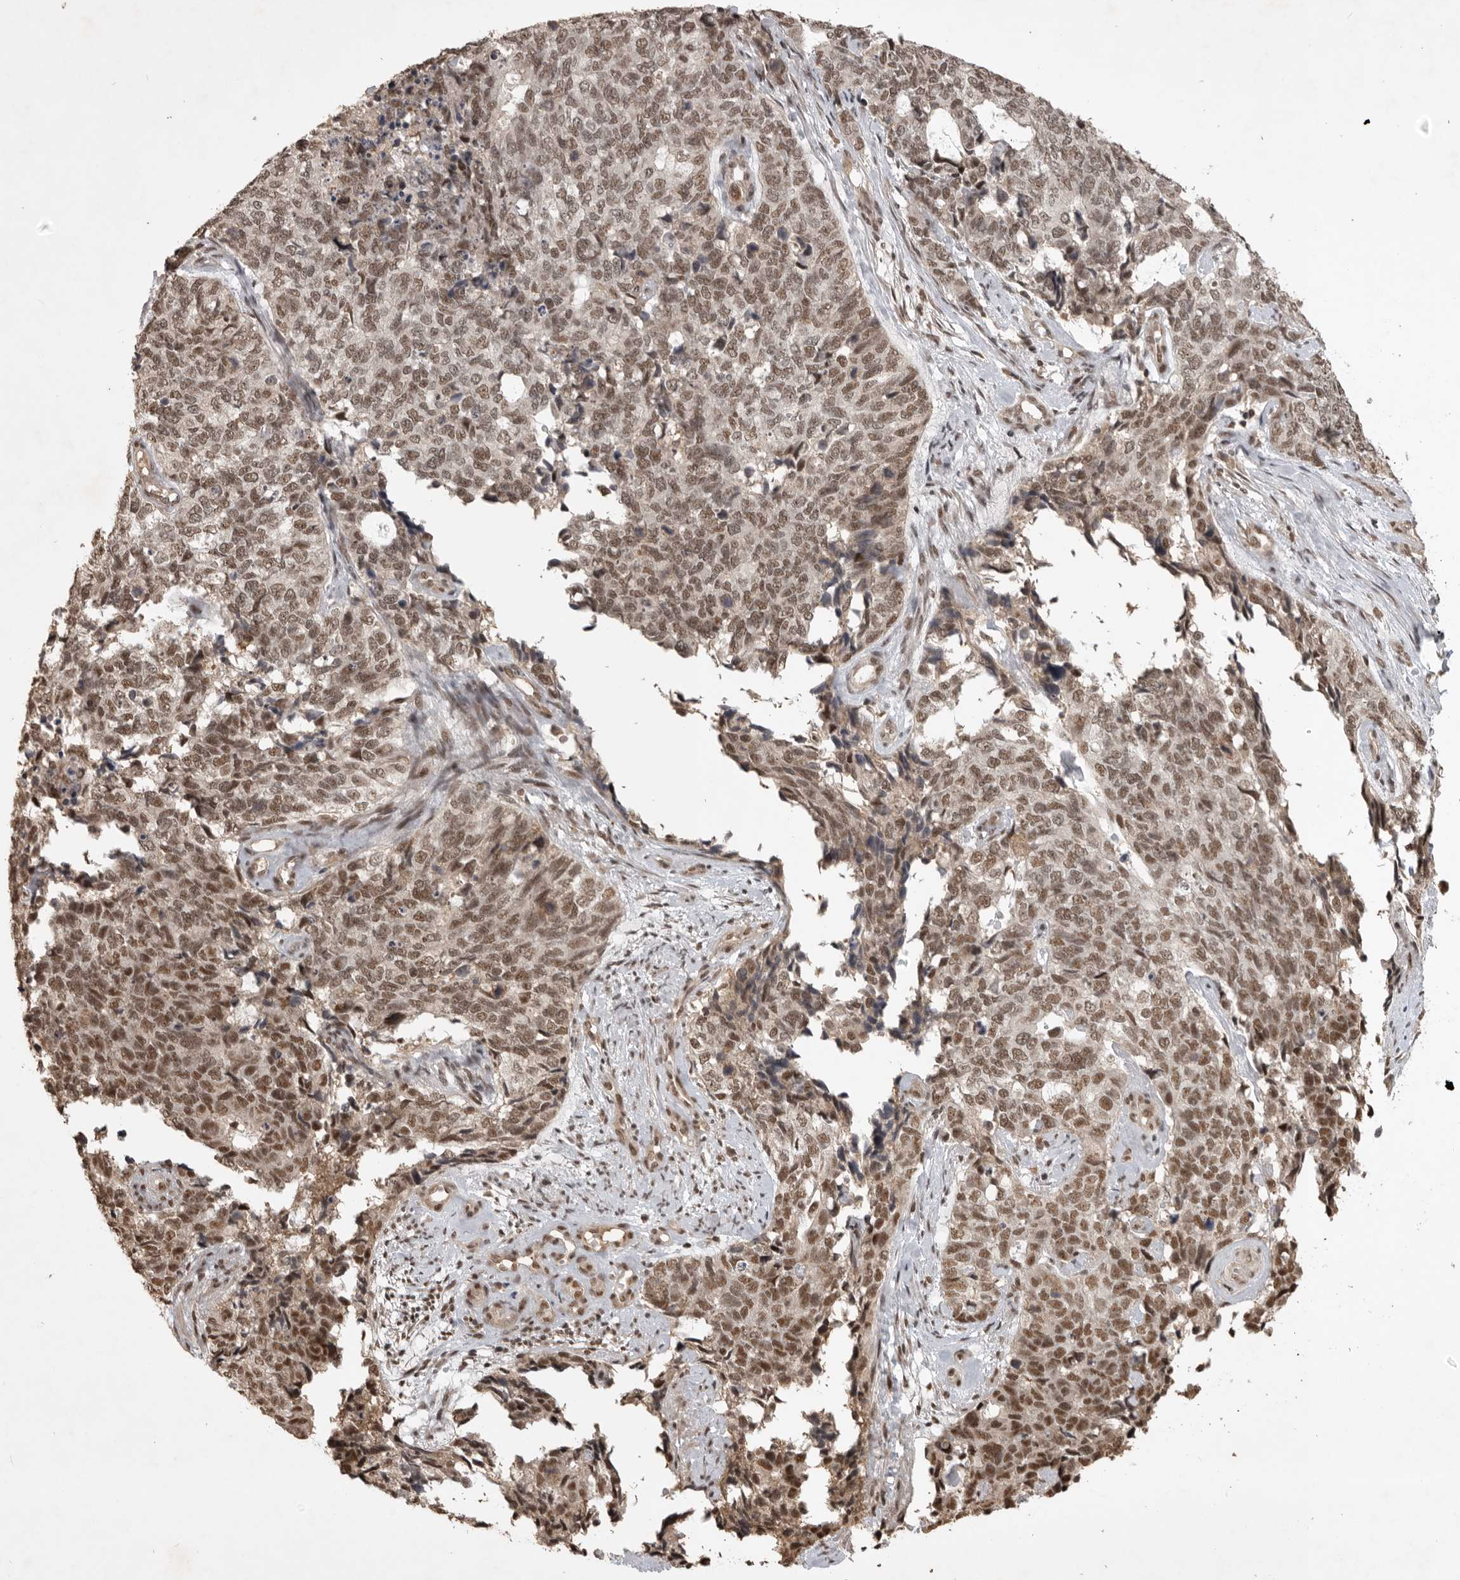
{"staining": {"intensity": "moderate", "quantity": ">75%", "location": "nuclear"}, "tissue": "cervical cancer", "cell_type": "Tumor cells", "image_type": "cancer", "snomed": [{"axis": "morphology", "description": "Squamous cell carcinoma, NOS"}, {"axis": "topography", "description": "Cervix"}], "caption": "Immunohistochemistry (IHC) histopathology image of neoplastic tissue: human squamous cell carcinoma (cervical) stained using immunohistochemistry (IHC) demonstrates medium levels of moderate protein expression localized specifically in the nuclear of tumor cells, appearing as a nuclear brown color.", "gene": "CBLL1", "patient": {"sex": "female", "age": 63}}